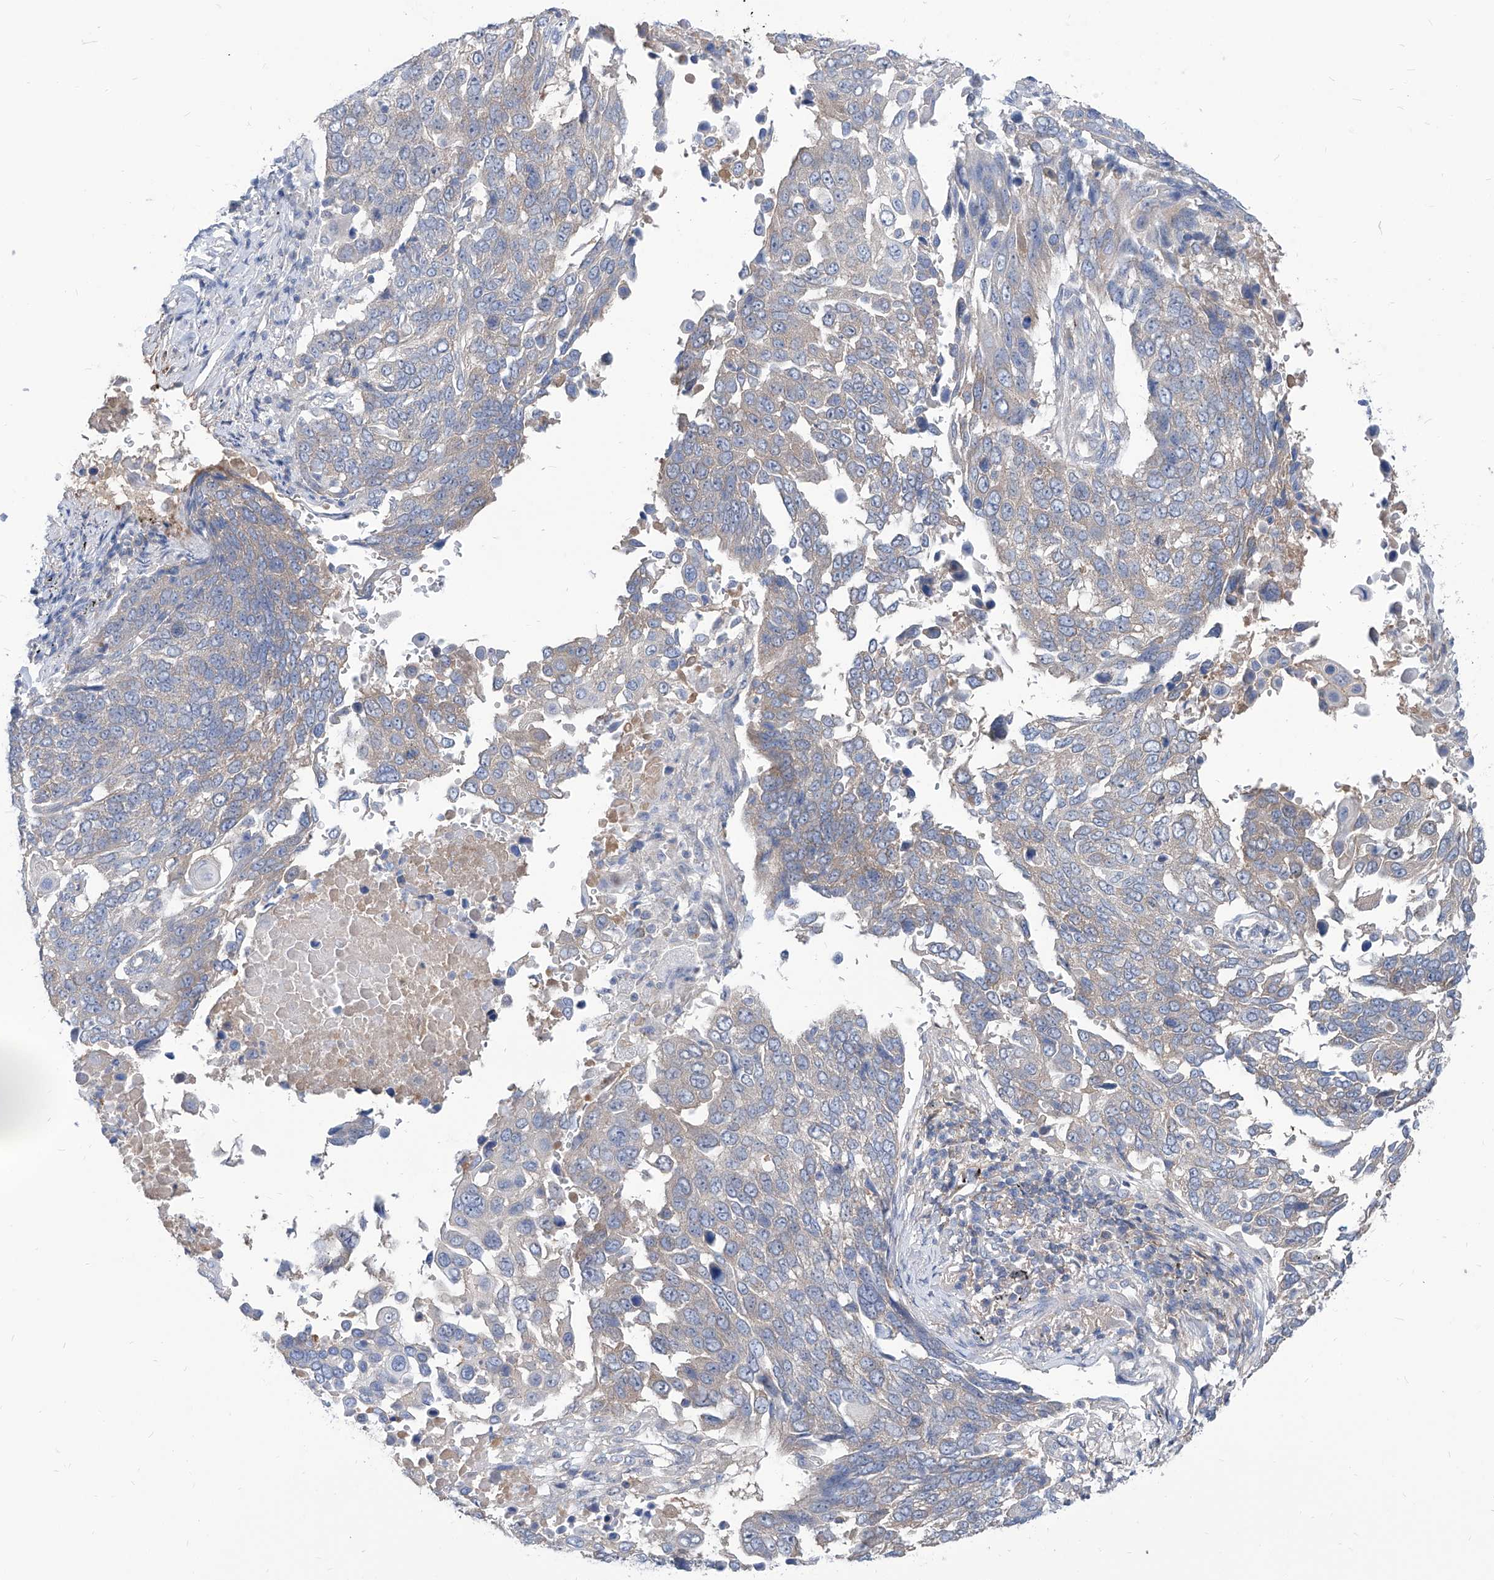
{"staining": {"intensity": "negative", "quantity": "none", "location": "none"}, "tissue": "lung cancer", "cell_type": "Tumor cells", "image_type": "cancer", "snomed": [{"axis": "morphology", "description": "Squamous cell carcinoma, NOS"}, {"axis": "topography", "description": "Lung"}], "caption": "Squamous cell carcinoma (lung) was stained to show a protein in brown. There is no significant staining in tumor cells. Nuclei are stained in blue.", "gene": "AKAP10", "patient": {"sex": "male", "age": 66}}